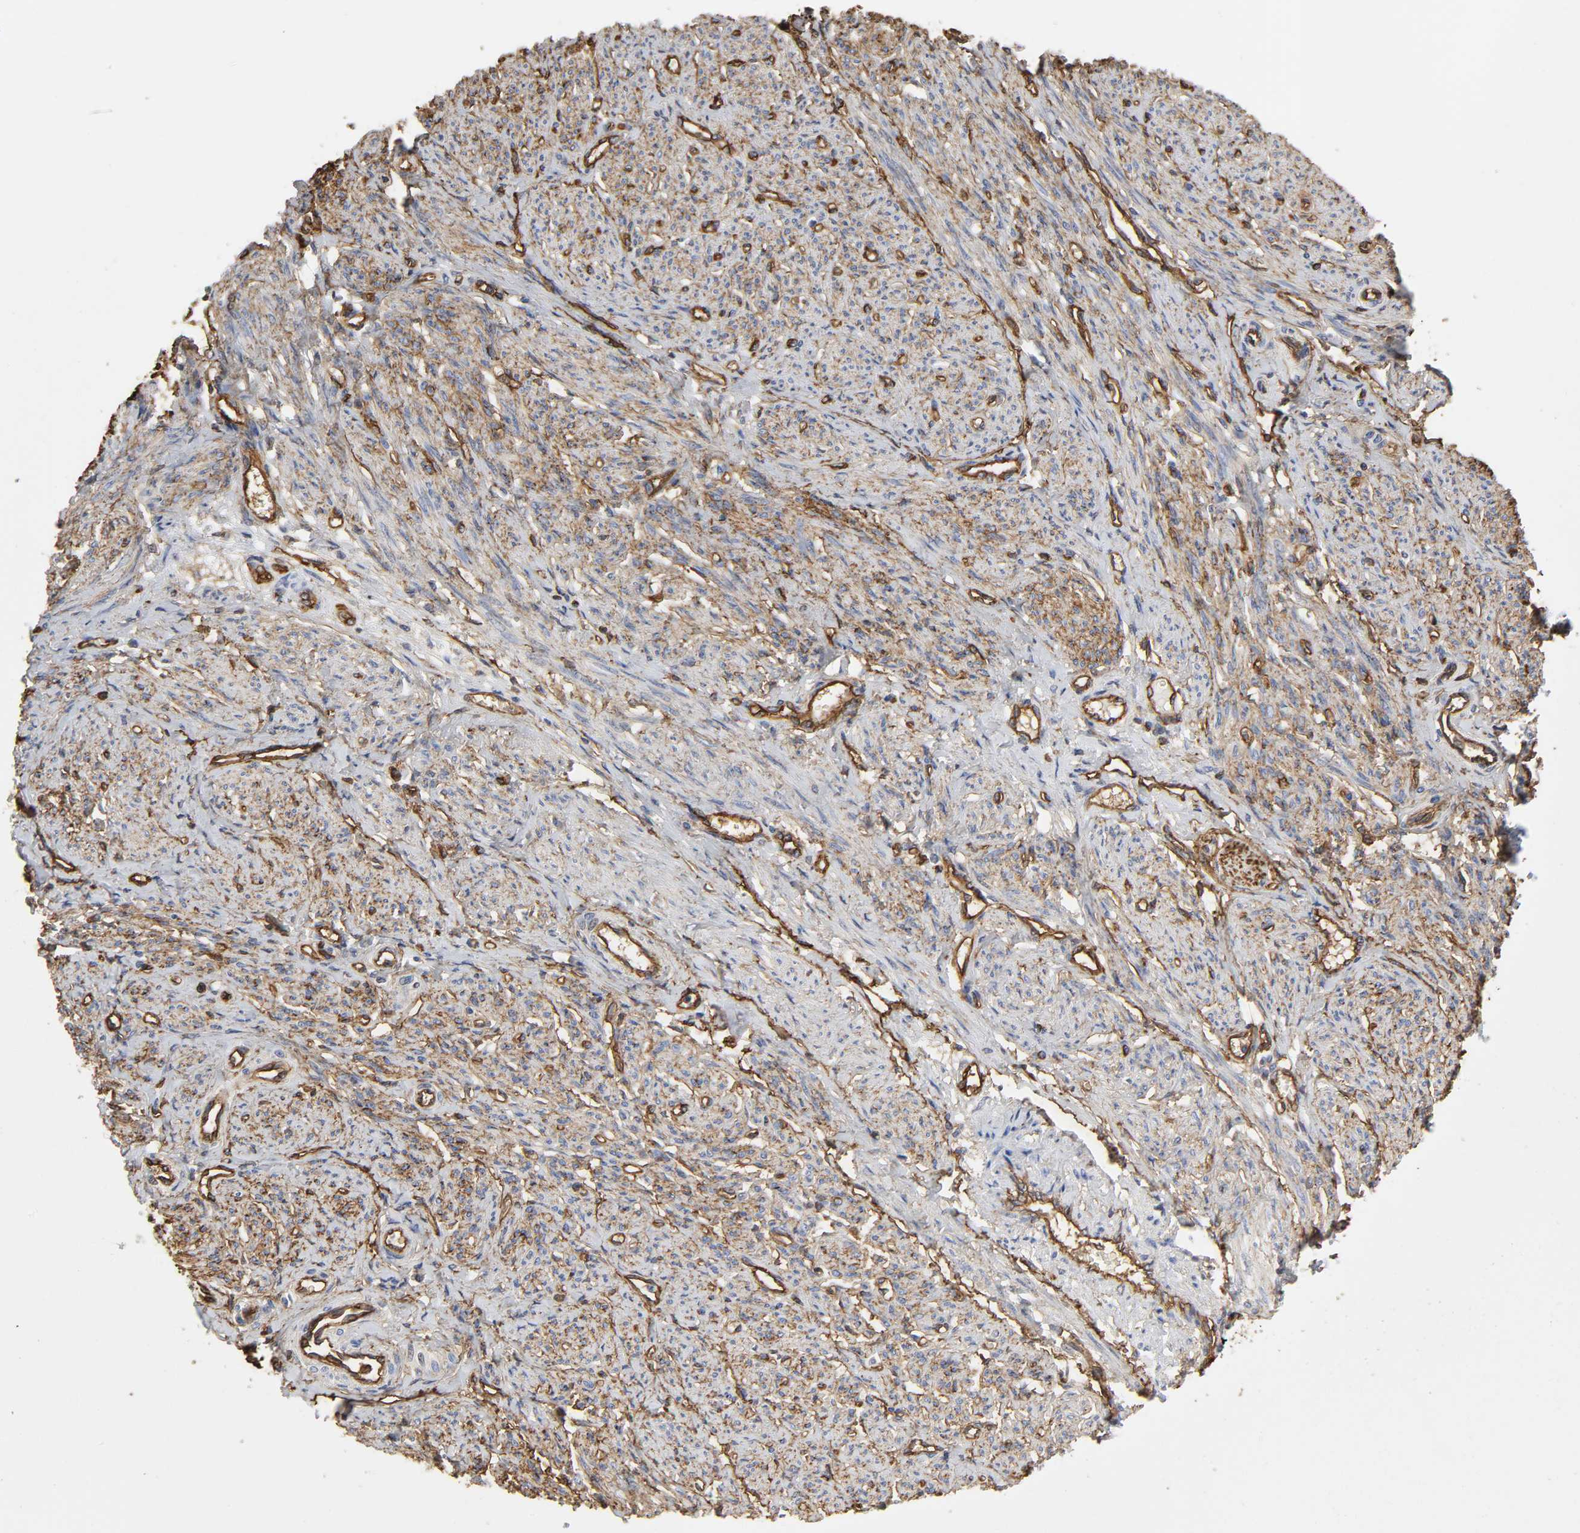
{"staining": {"intensity": "moderate", "quantity": ">75%", "location": "cytoplasmic/membranous"}, "tissue": "smooth muscle", "cell_type": "Smooth muscle cells", "image_type": "normal", "snomed": [{"axis": "morphology", "description": "Normal tissue, NOS"}, {"axis": "topography", "description": "Smooth muscle"}], "caption": "Smooth muscle stained with immunohistochemistry (IHC) reveals moderate cytoplasmic/membranous staining in approximately >75% of smooth muscle cells. (Brightfield microscopy of DAB IHC at high magnification).", "gene": "ANXA2", "patient": {"sex": "female", "age": 65}}